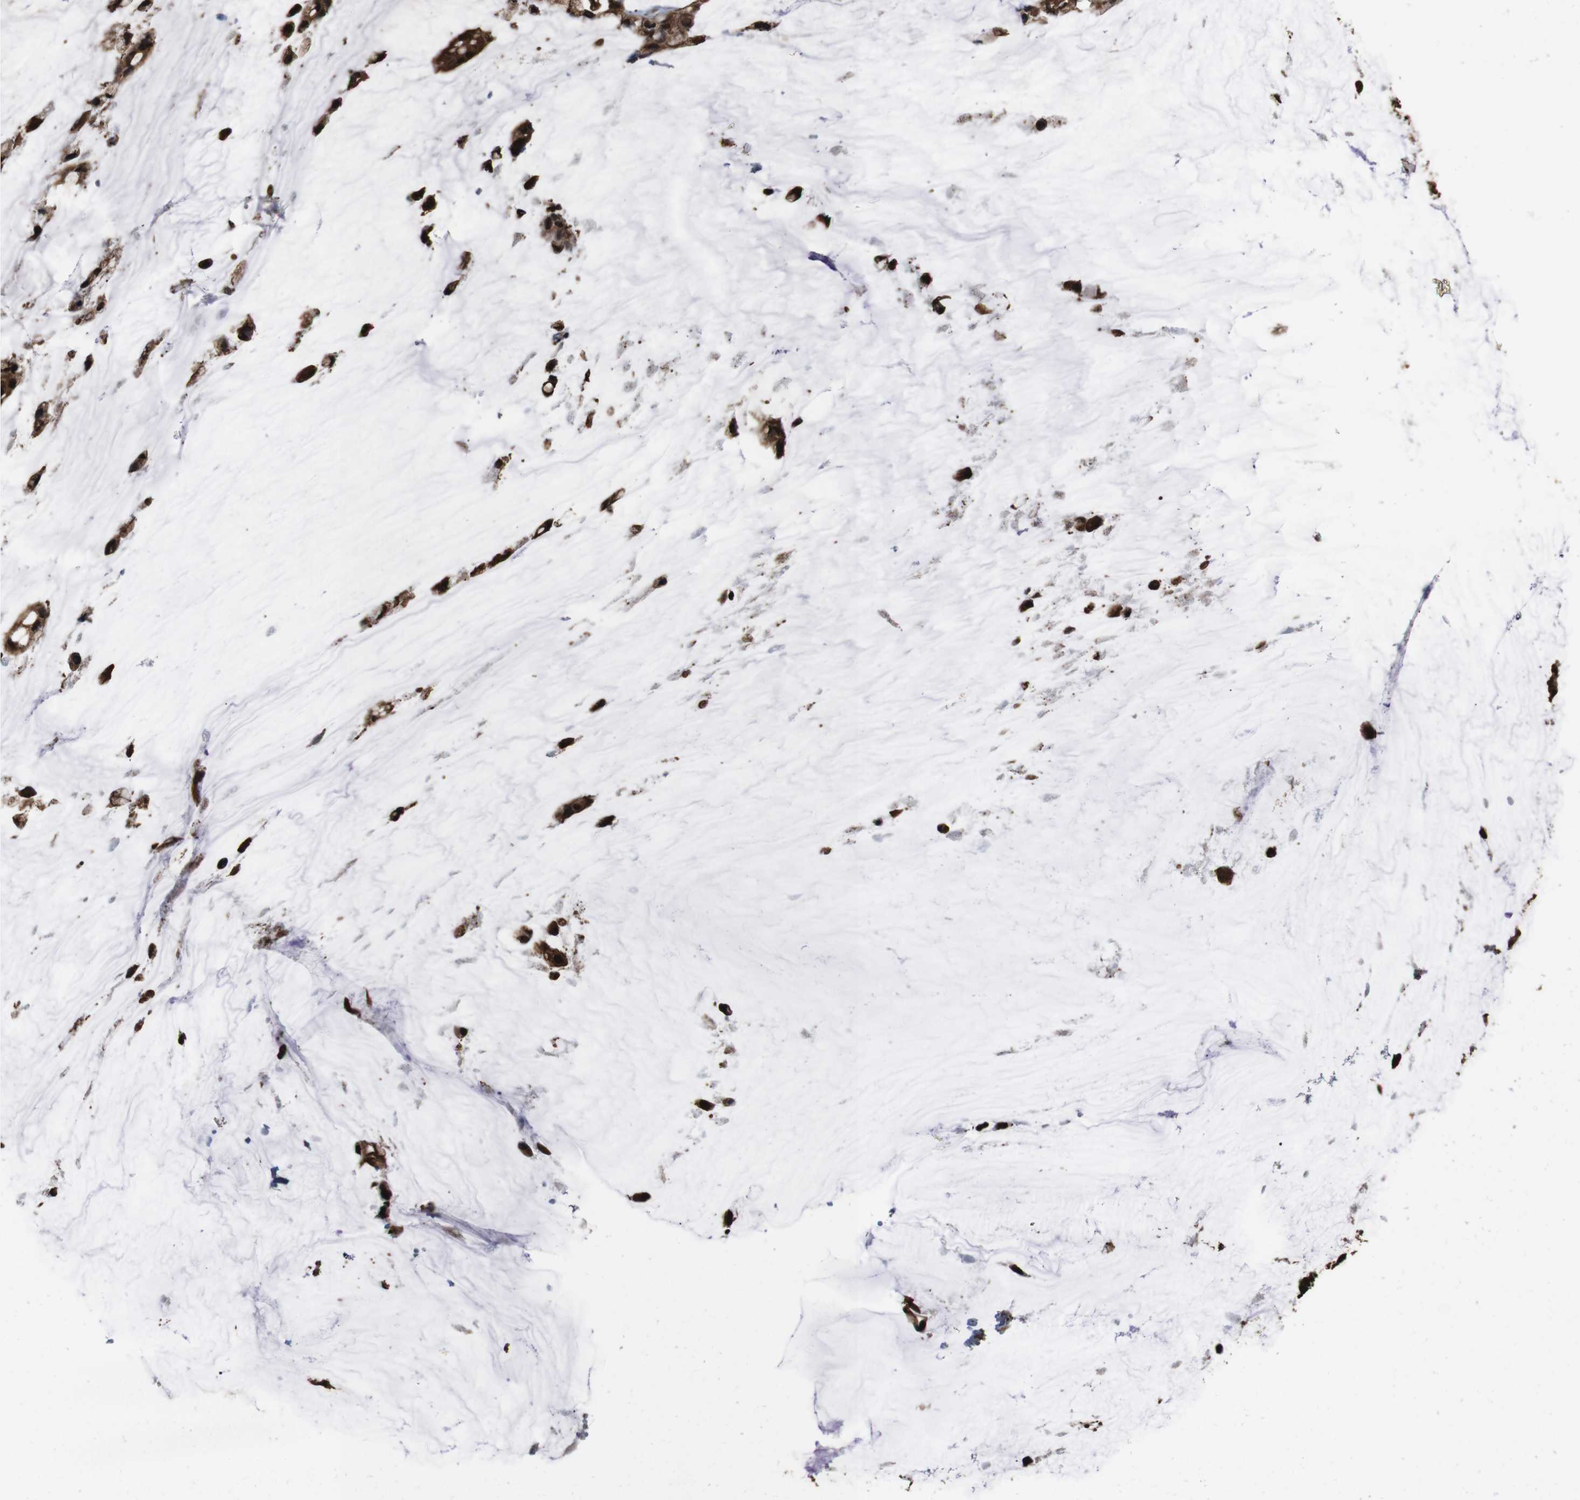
{"staining": {"intensity": "strong", "quantity": ">75%", "location": "cytoplasmic/membranous,nuclear"}, "tissue": "ovarian cancer", "cell_type": "Tumor cells", "image_type": "cancer", "snomed": [{"axis": "morphology", "description": "Cystadenocarcinoma, mucinous, NOS"}, {"axis": "topography", "description": "Ovary"}], "caption": "Immunohistochemistry (IHC) (DAB) staining of ovarian mucinous cystadenocarcinoma displays strong cytoplasmic/membranous and nuclear protein staining in about >75% of tumor cells.", "gene": "VCP", "patient": {"sex": "female", "age": 39}}